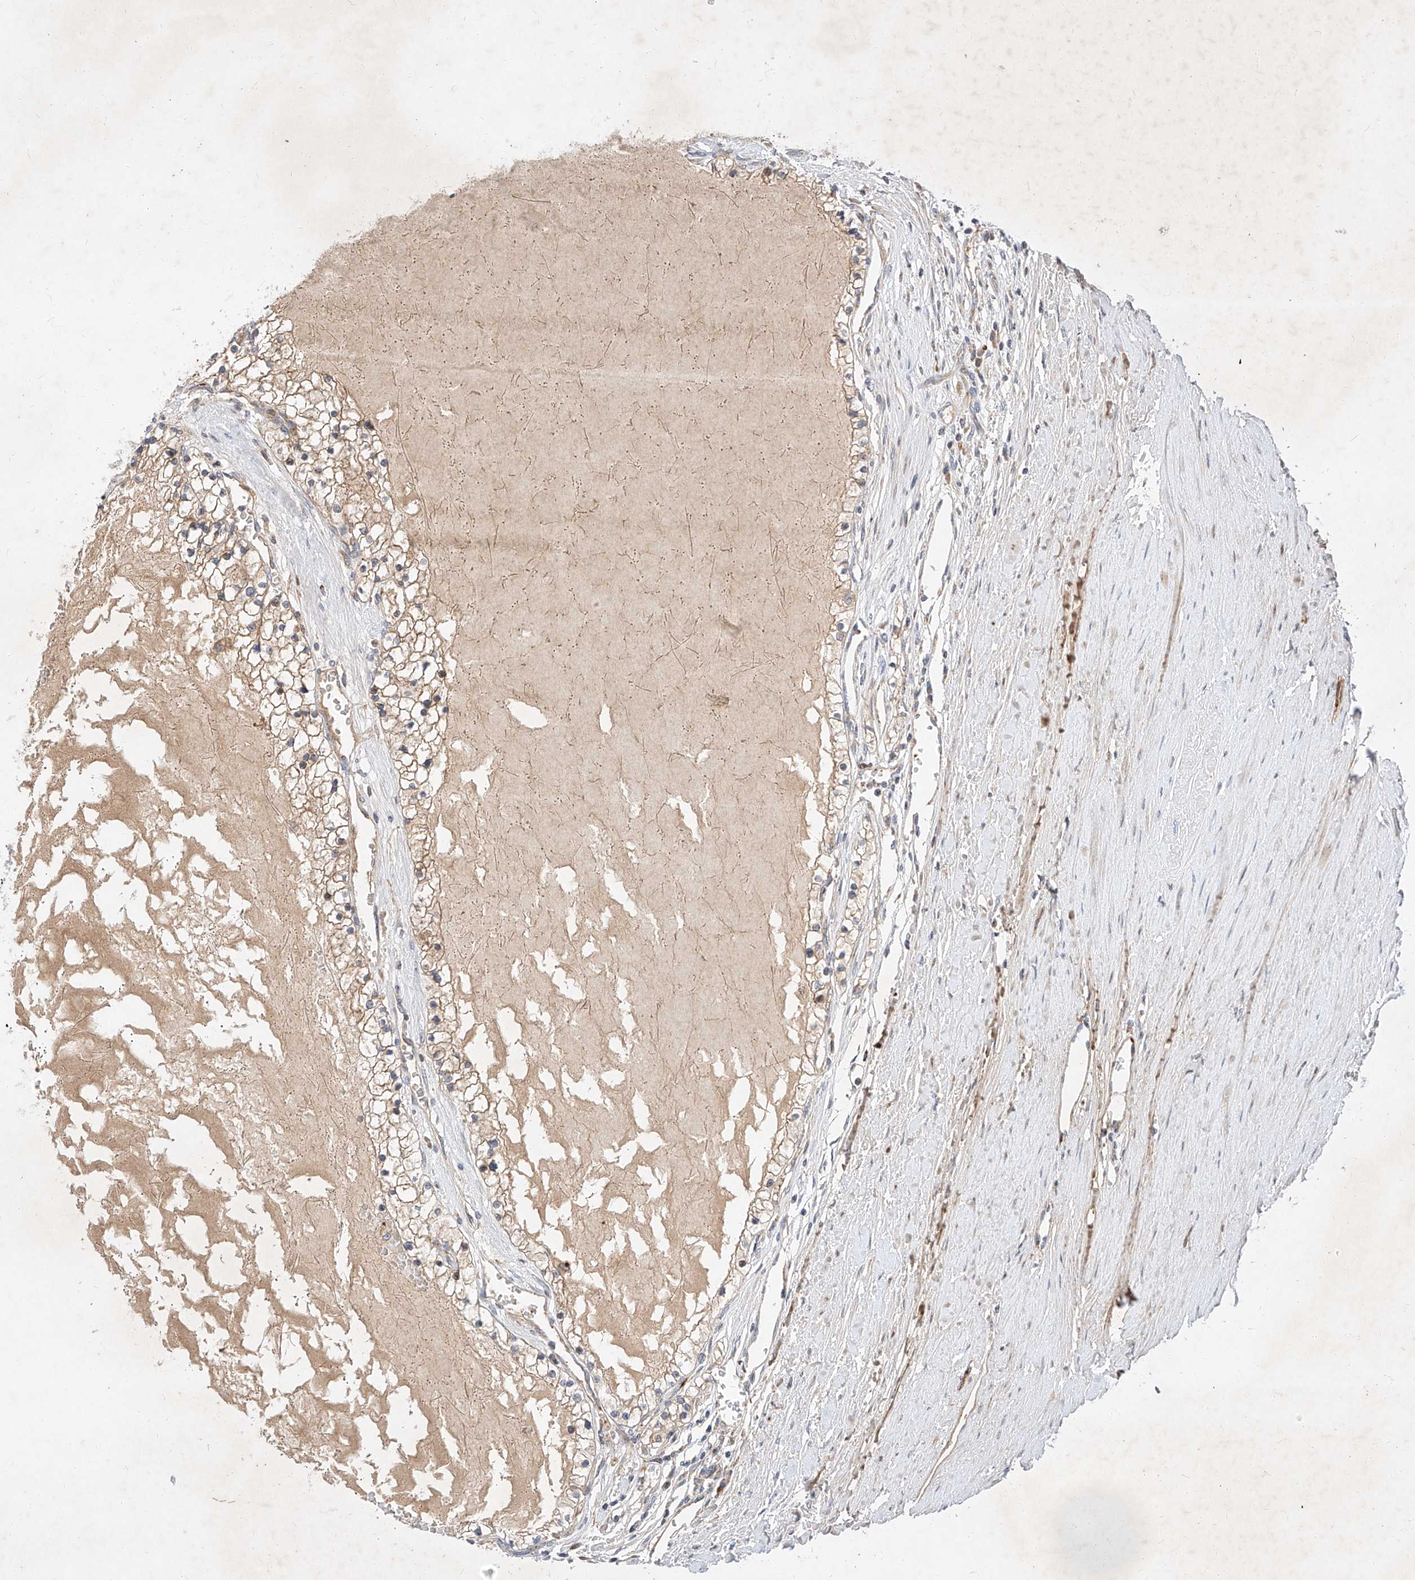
{"staining": {"intensity": "weak", "quantity": ">75%", "location": "cytoplasmic/membranous"}, "tissue": "renal cancer", "cell_type": "Tumor cells", "image_type": "cancer", "snomed": [{"axis": "morphology", "description": "Normal tissue, NOS"}, {"axis": "morphology", "description": "Adenocarcinoma, NOS"}, {"axis": "topography", "description": "Kidney"}], "caption": "Immunohistochemical staining of human renal cancer exhibits low levels of weak cytoplasmic/membranous expression in approximately >75% of tumor cells.", "gene": "OSGEPL1", "patient": {"sex": "male", "age": 68}}